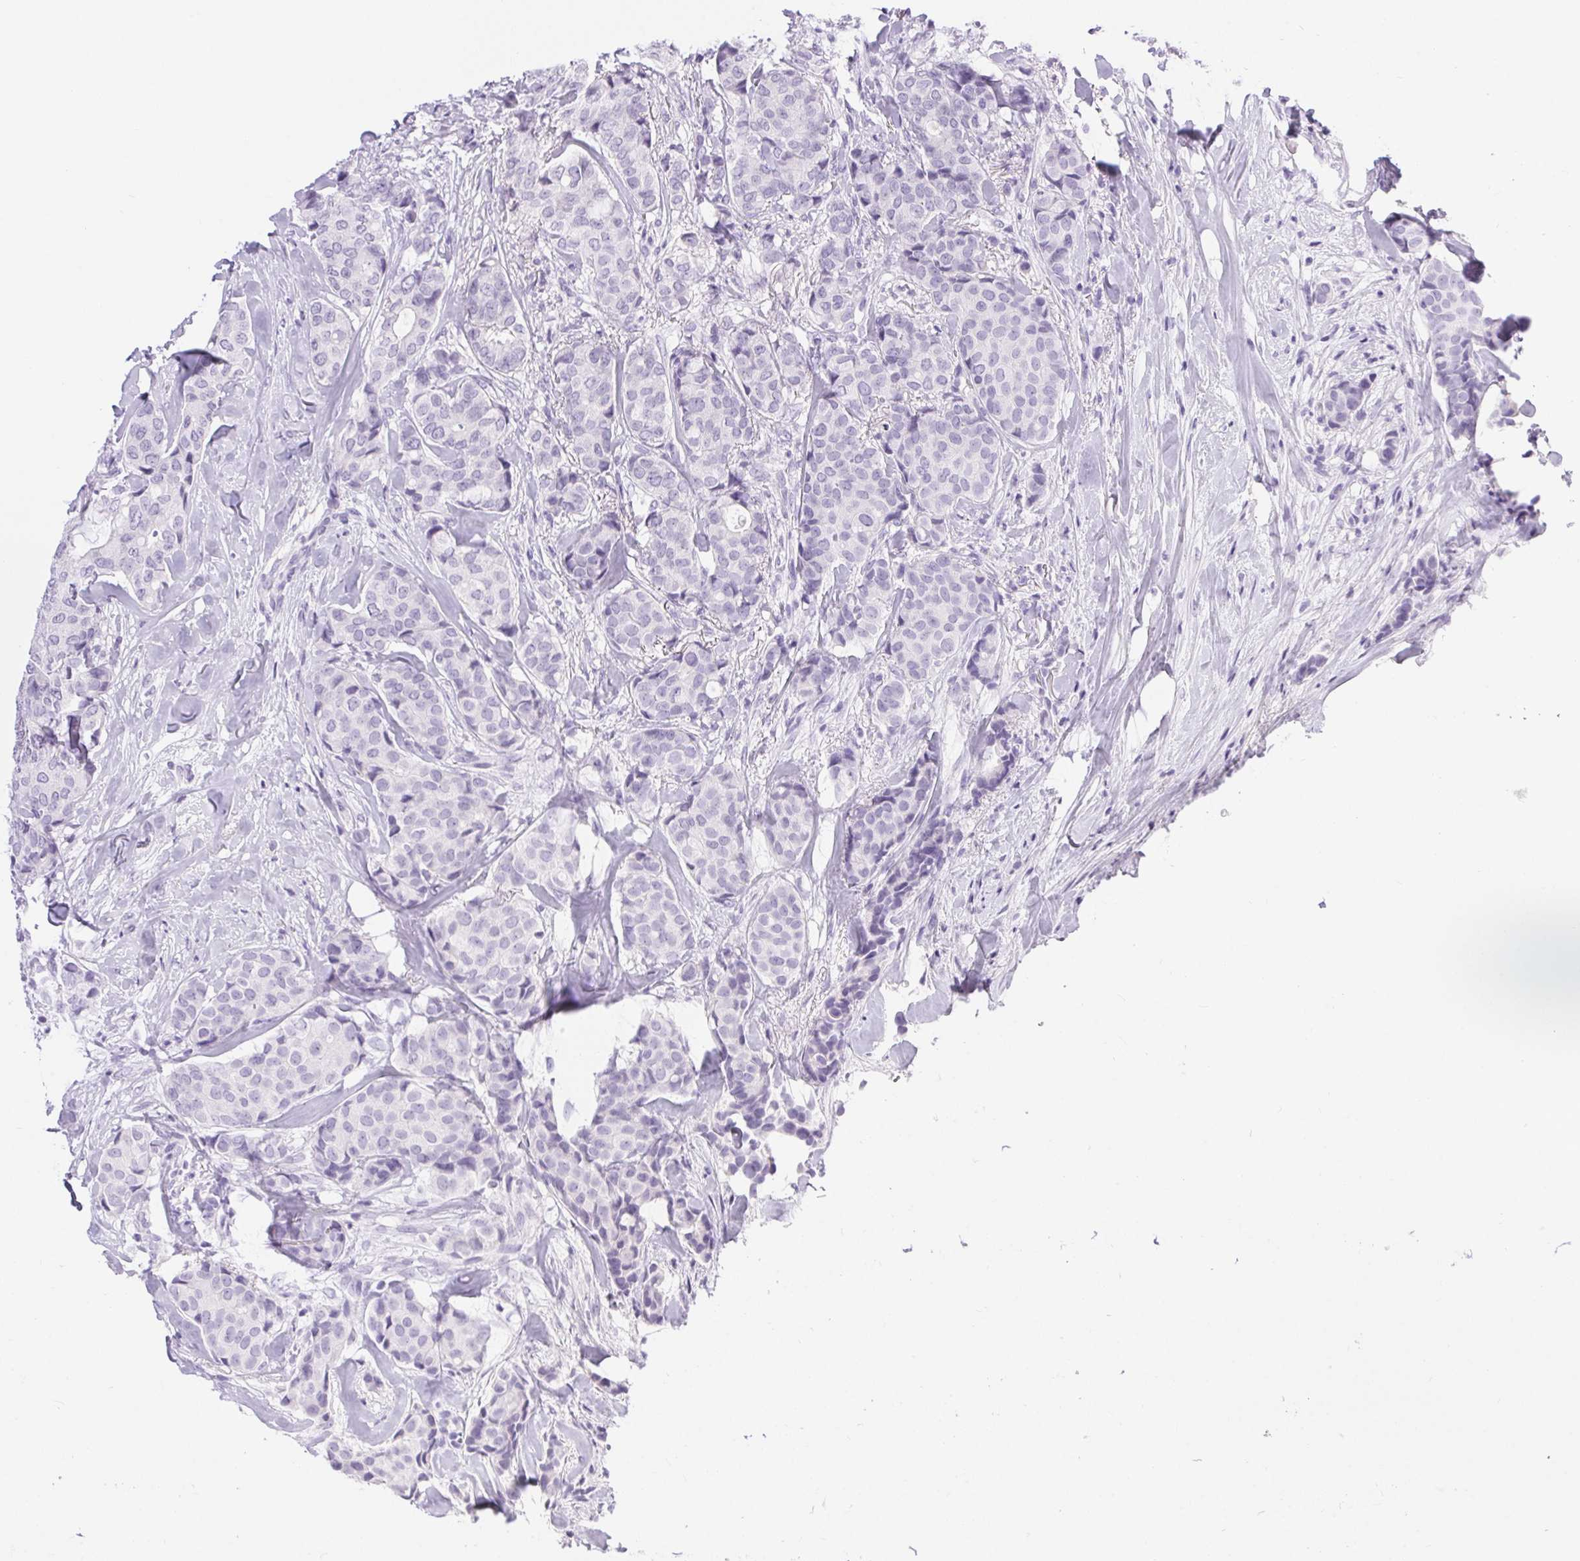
{"staining": {"intensity": "negative", "quantity": "none", "location": "none"}, "tissue": "breast cancer", "cell_type": "Tumor cells", "image_type": "cancer", "snomed": [{"axis": "morphology", "description": "Duct carcinoma"}, {"axis": "topography", "description": "Breast"}], "caption": "This is an IHC image of human invasive ductal carcinoma (breast). There is no positivity in tumor cells.", "gene": "XDH", "patient": {"sex": "female", "age": 75}}